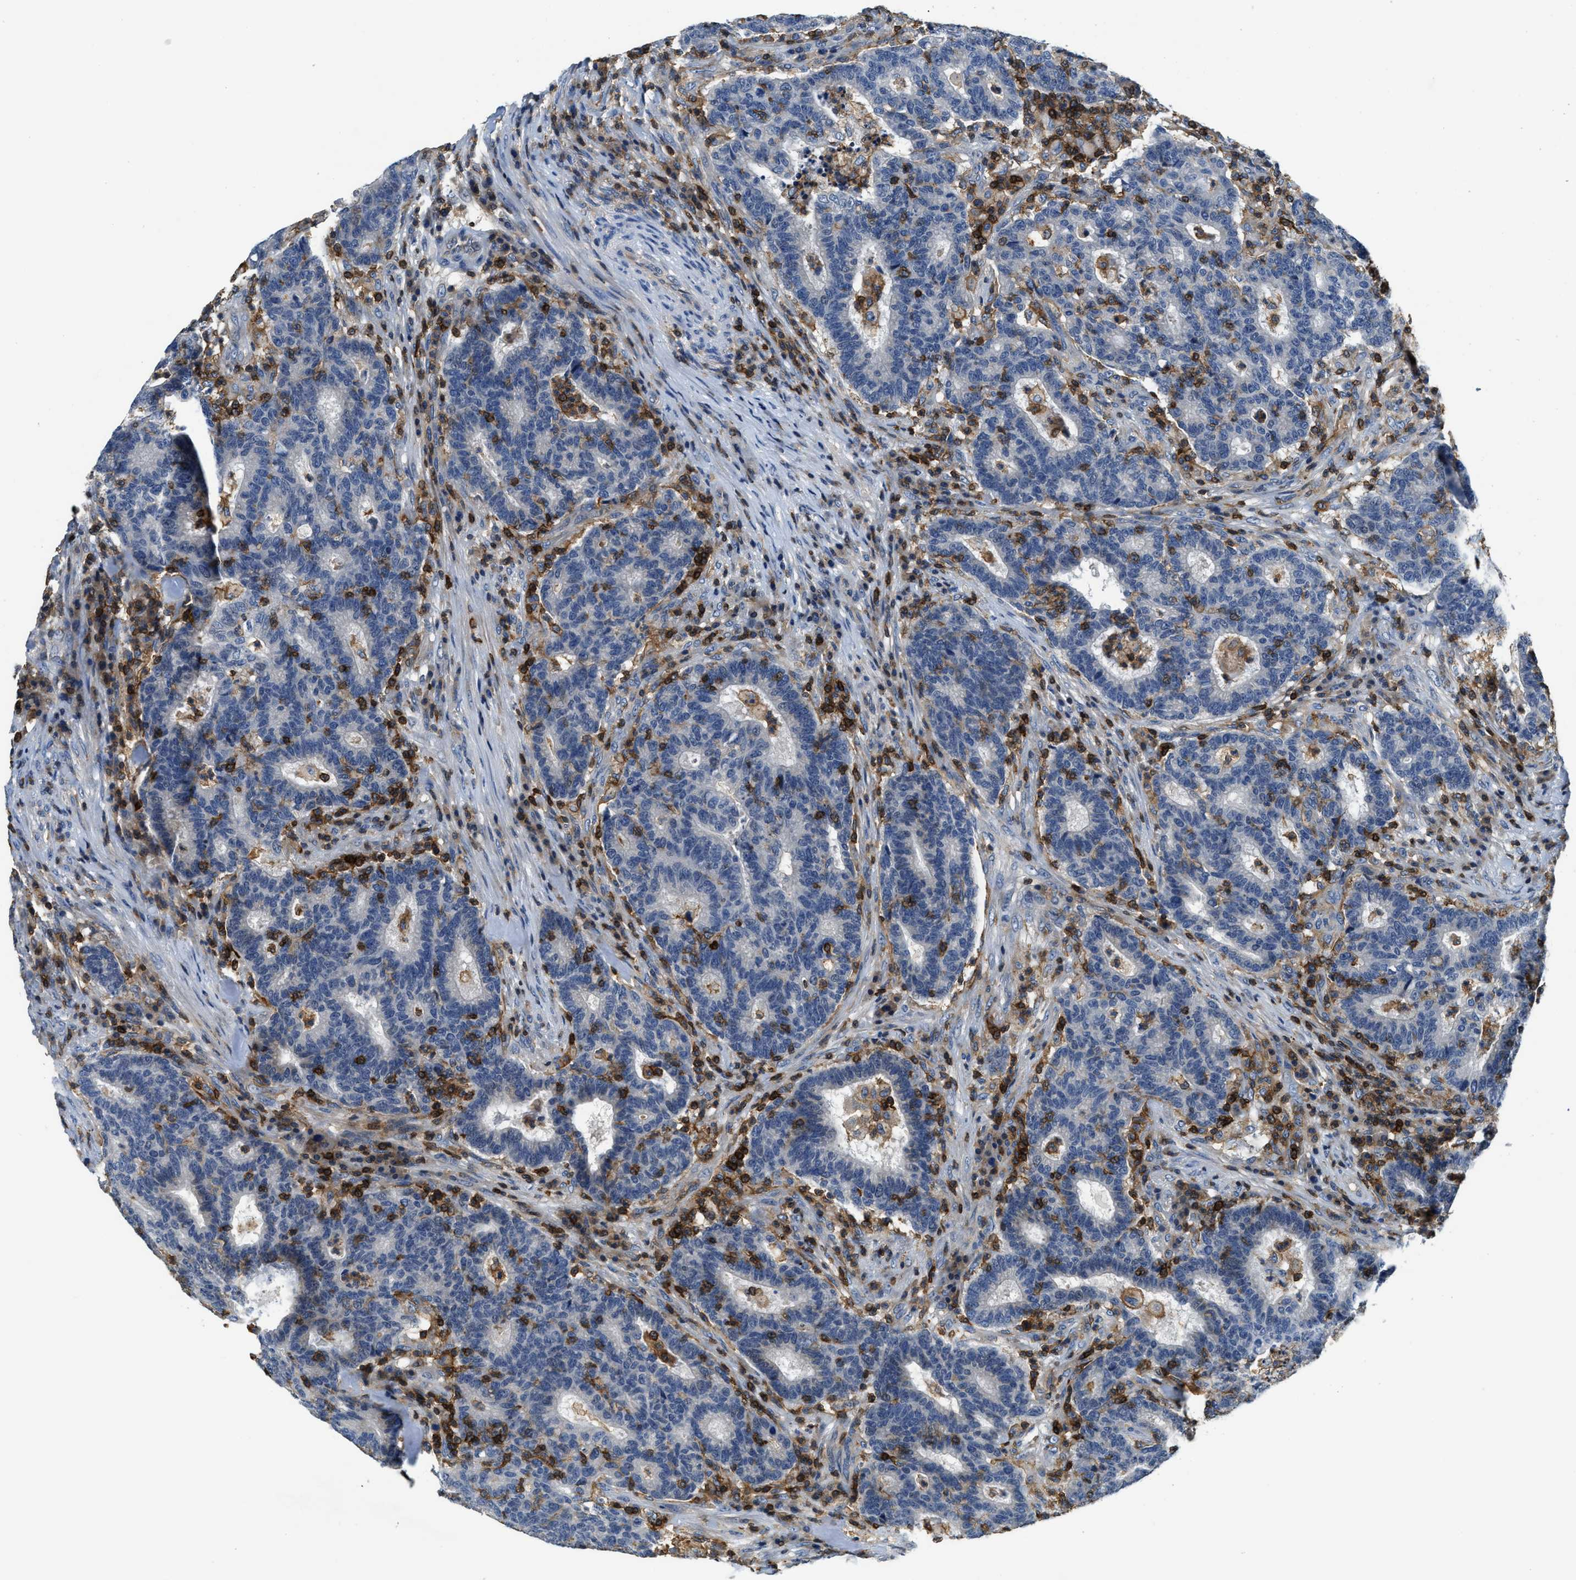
{"staining": {"intensity": "negative", "quantity": "none", "location": "none"}, "tissue": "colorectal cancer", "cell_type": "Tumor cells", "image_type": "cancer", "snomed": [{"axis": "morphology", "description": "Adenocarcinoma, NOS"}, {"axis": "topography", "description": "Colon"}], "caption": "Tumor cells are negative for protein expression in human adenocarcinoma (colorectal).", "gene": "MYO1G", "patient": {"sex": "female", "age": 75}}